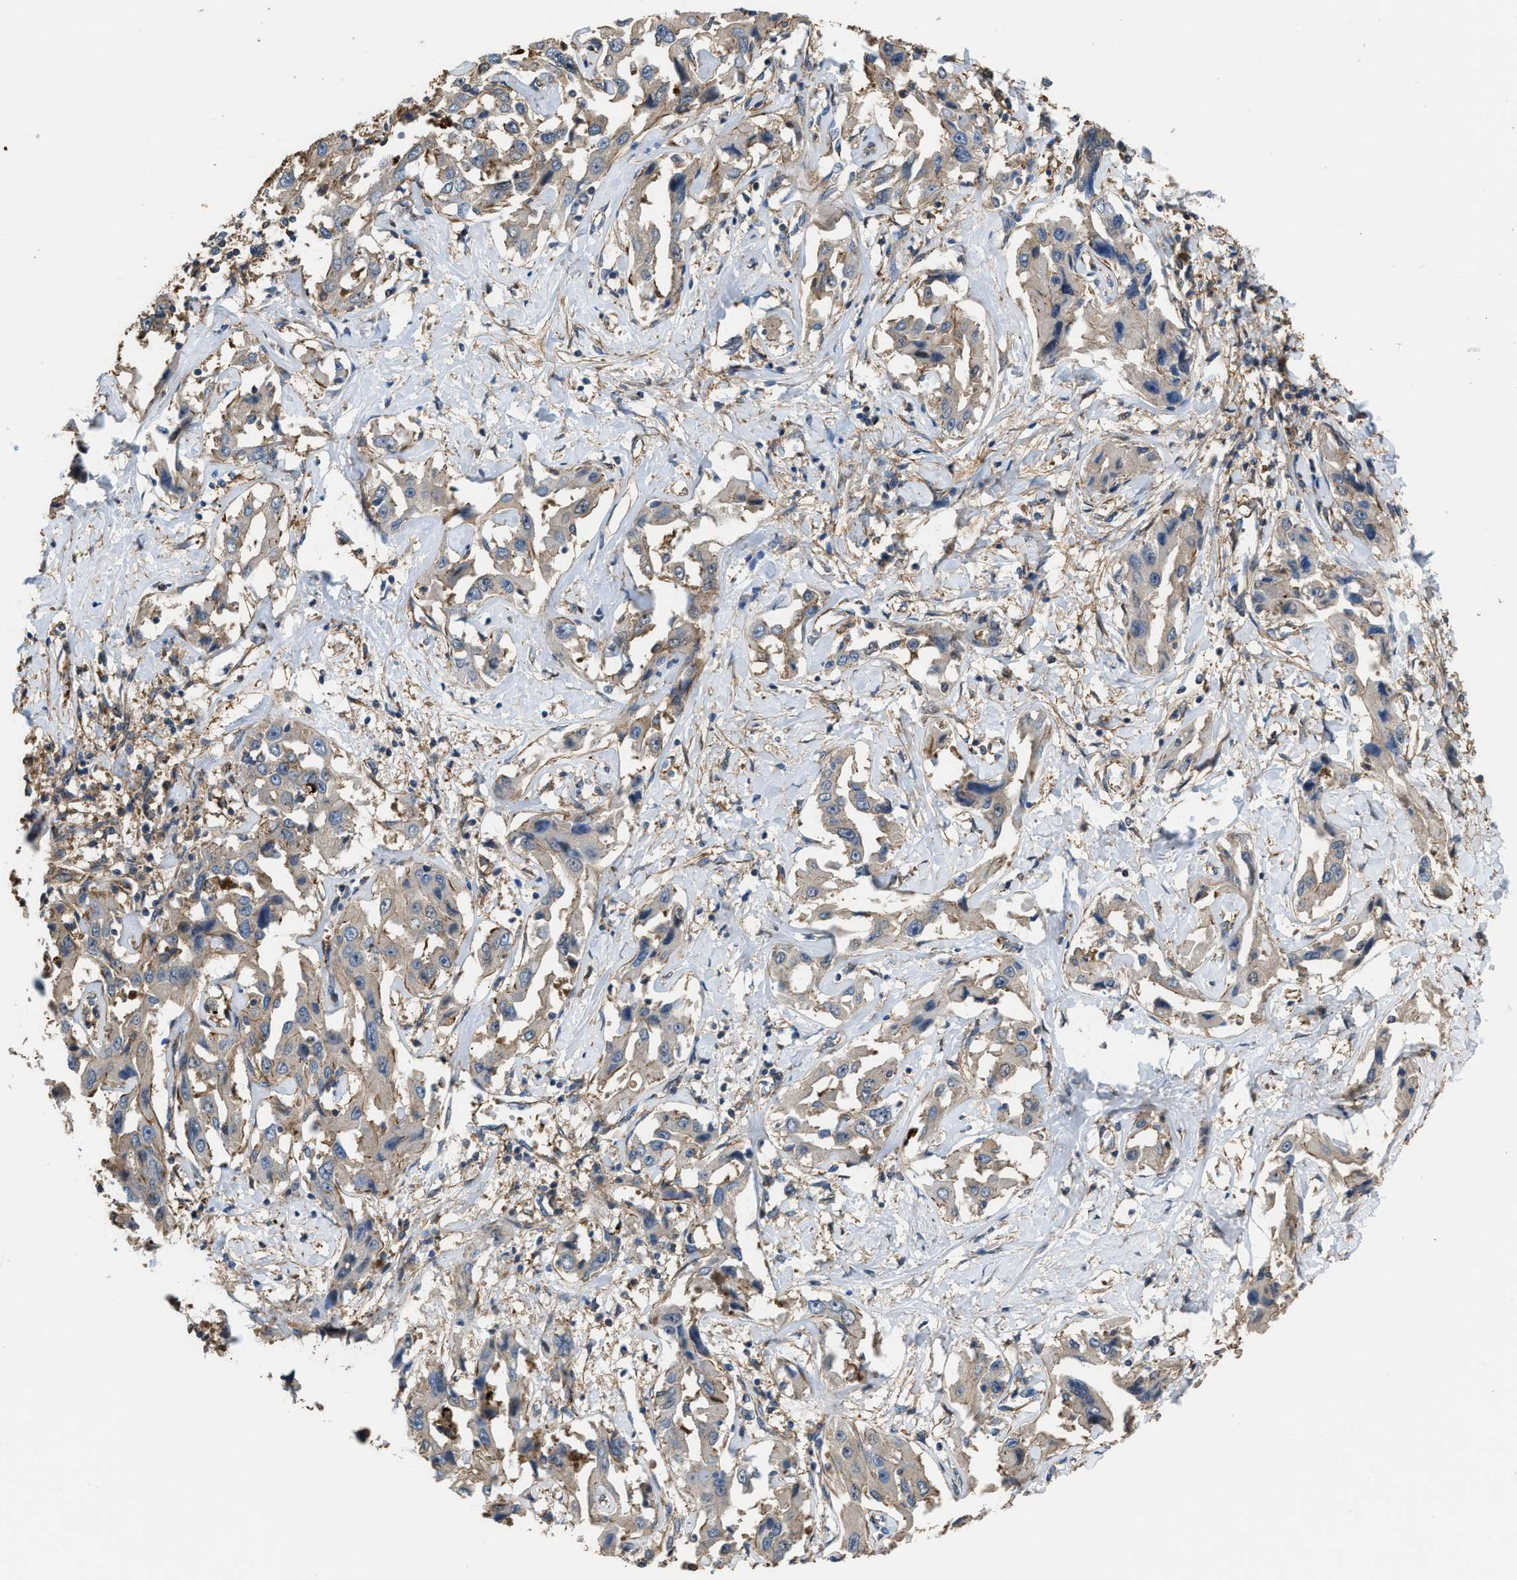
{"staining": {"intensity": "weak", "quantity": "25%-75%", "location": "cytoplasmic/membranous"}, "tissue": "liver cancer", "cell_type": "Tumor cells", "image_type": "cancer", "snomed": [{"axis": "morphology", "description": "Cholangiocarcinoma"}, {"axis": "topography", "description": "Liver"}], "caption": "DAB (3,3'-diaminobenzidine) immunohistochemical staining of liver cancer (cholangiocarcinoma) reveals weak cytoplasmic/membranous protein positivity in about 25%-75% of tumor cells.", "gene": "ATIC", "patient": {"sex": "male", "age": 59}}